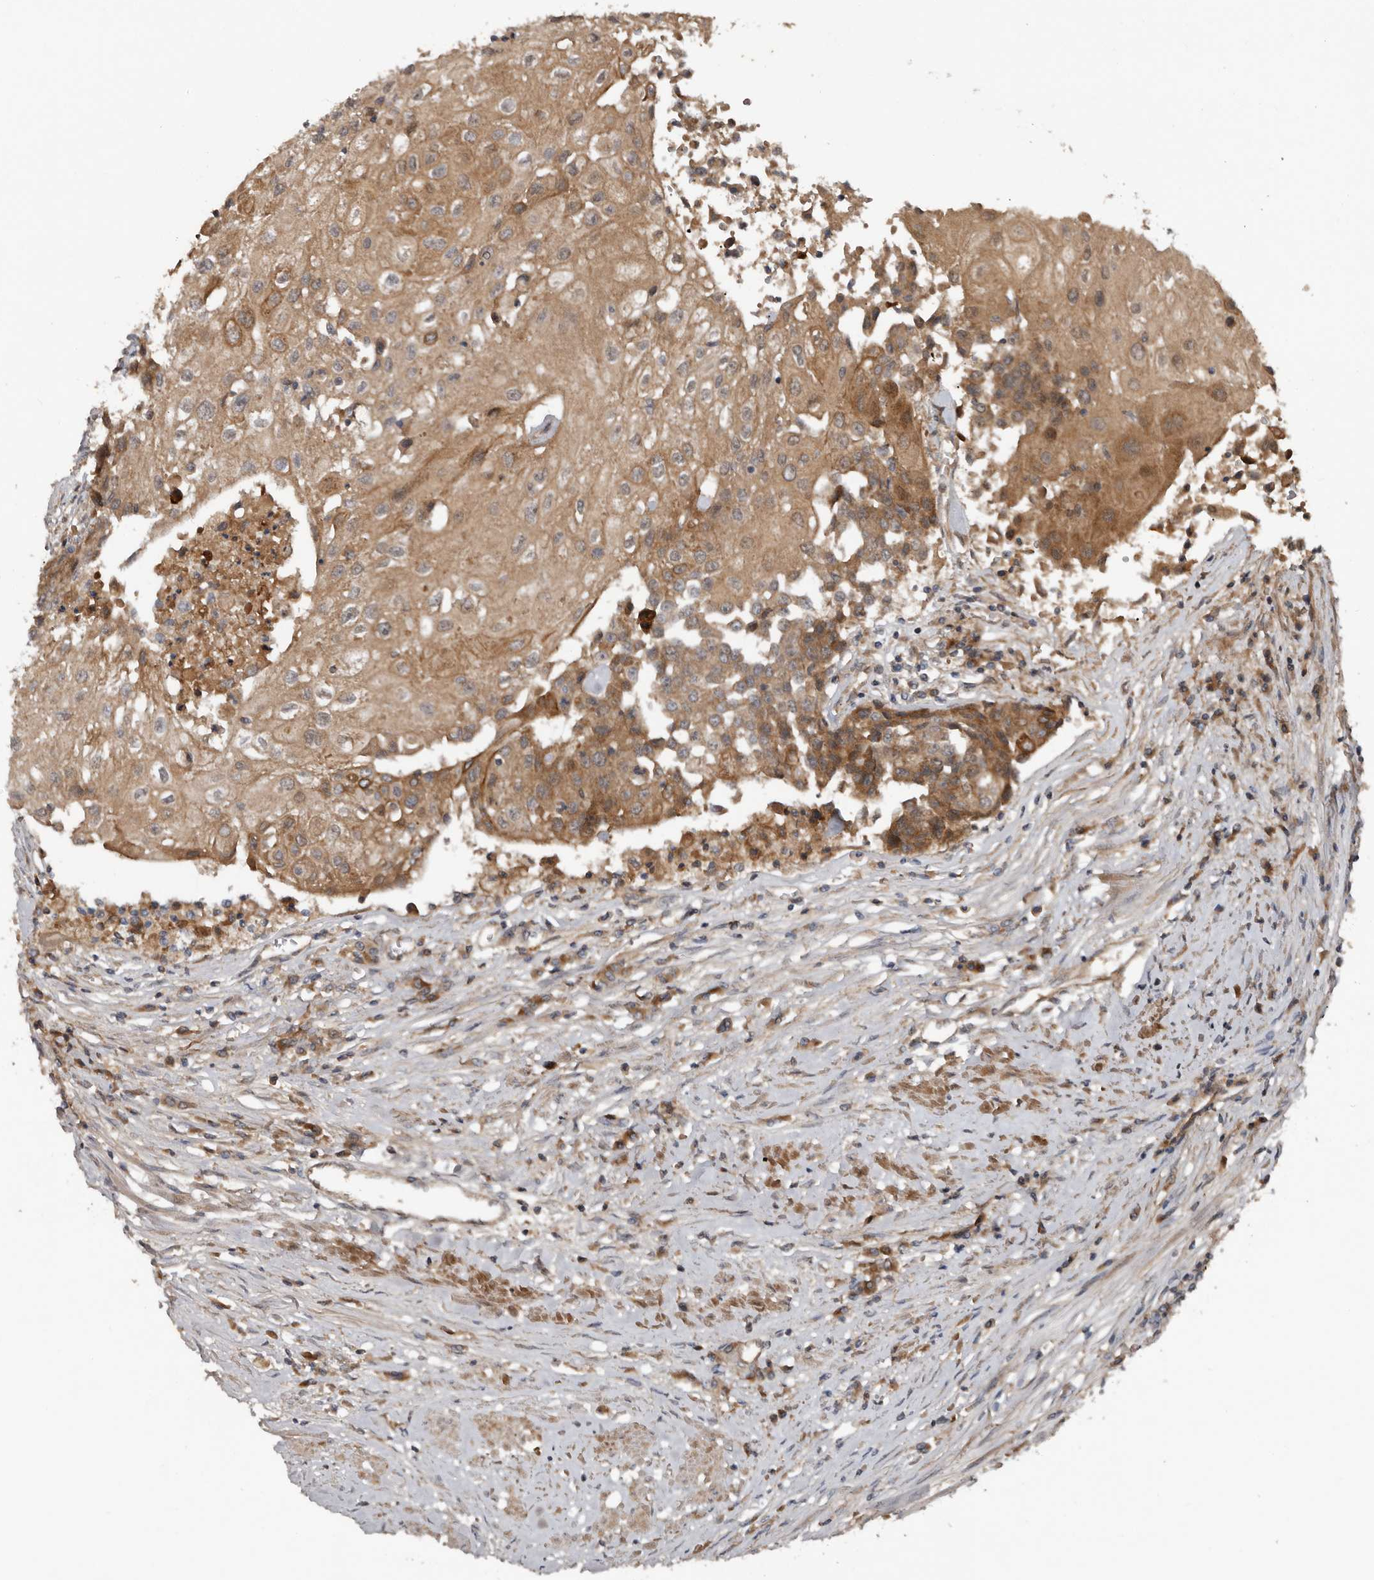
{"staining": {"intensity": "moderate", "quantity": ">75%", "location": "cytoplasmic/membranous"}, "tissue": "urothelial cancer", "cell_type": "Tumor cells", "image_type": "cancer", "snomed": [{"axis": "morphology", "description": "Urothelial carcinoma, High grade"}, {"axis": "topography", "description": "Urinary bladder"}], "caption": "Approximately >75% of tumor cells in human urothelial cancer demonstrate moderate cytoplasmic/membranous protein positivity as visualized by brown immunohistochemical staining.", "gene": "DNAJB4", "patient": {"sex": "female", "age": 85}}